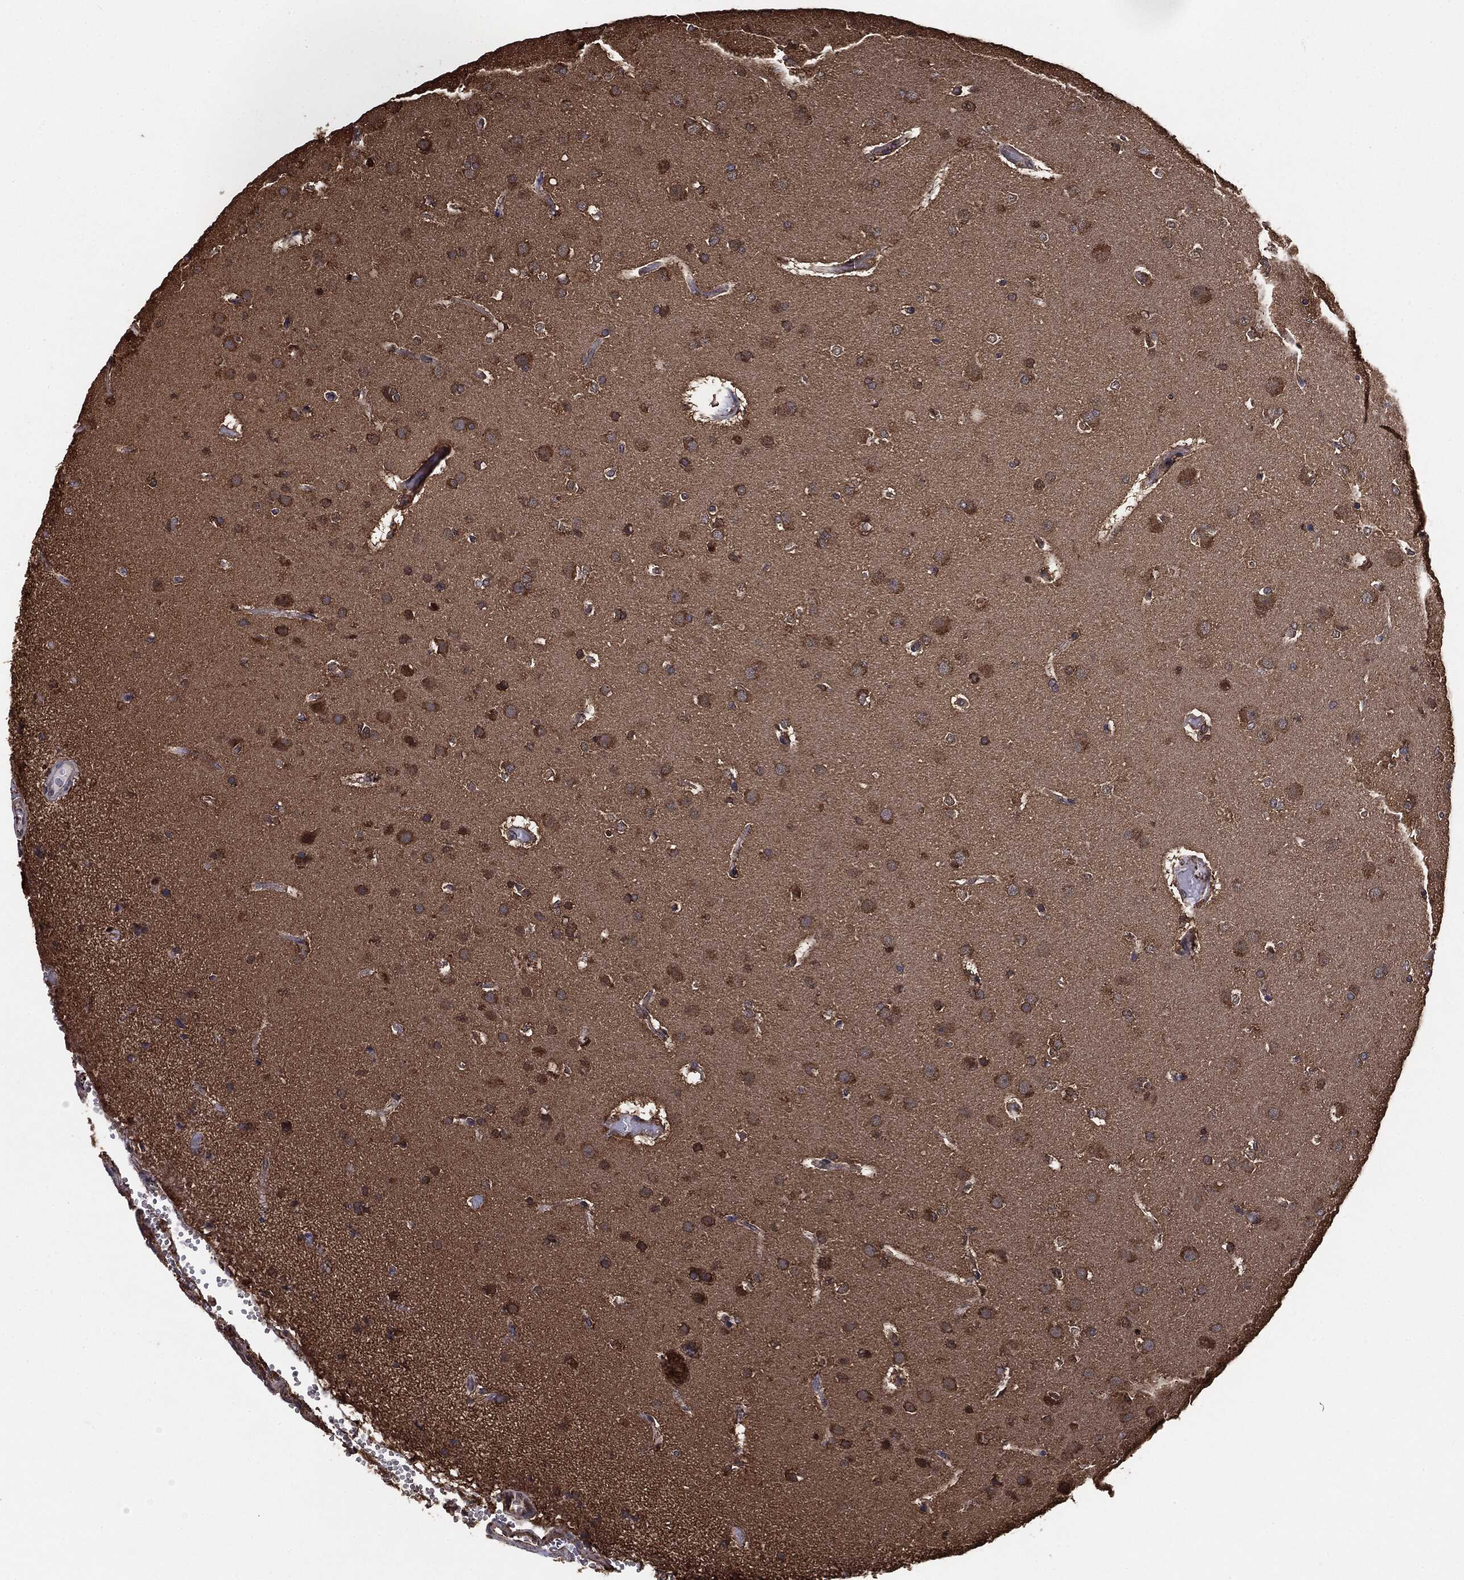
{"staining": {"intensity": "moderate", "quantity": ">75%", "location": "cytoplasmic/membranous"}, "tissue": "glioma", "cell_type": "Tumor cells", "image_type": "cancer", "snomed": [{"axis": "morphology", "description": "Glioma, malignant, NOS"}, {"axis": "topography", "description": "Cerebral cortex"}], "caption": "High-power microscopy captured an IHC micrograph of glioma (malignant), revealing moderate cytoplasmic/membranous staining in approximately >75% of tumor cells.", "gene": "NME1", "patient": {"sex": "male", "age": 58}}